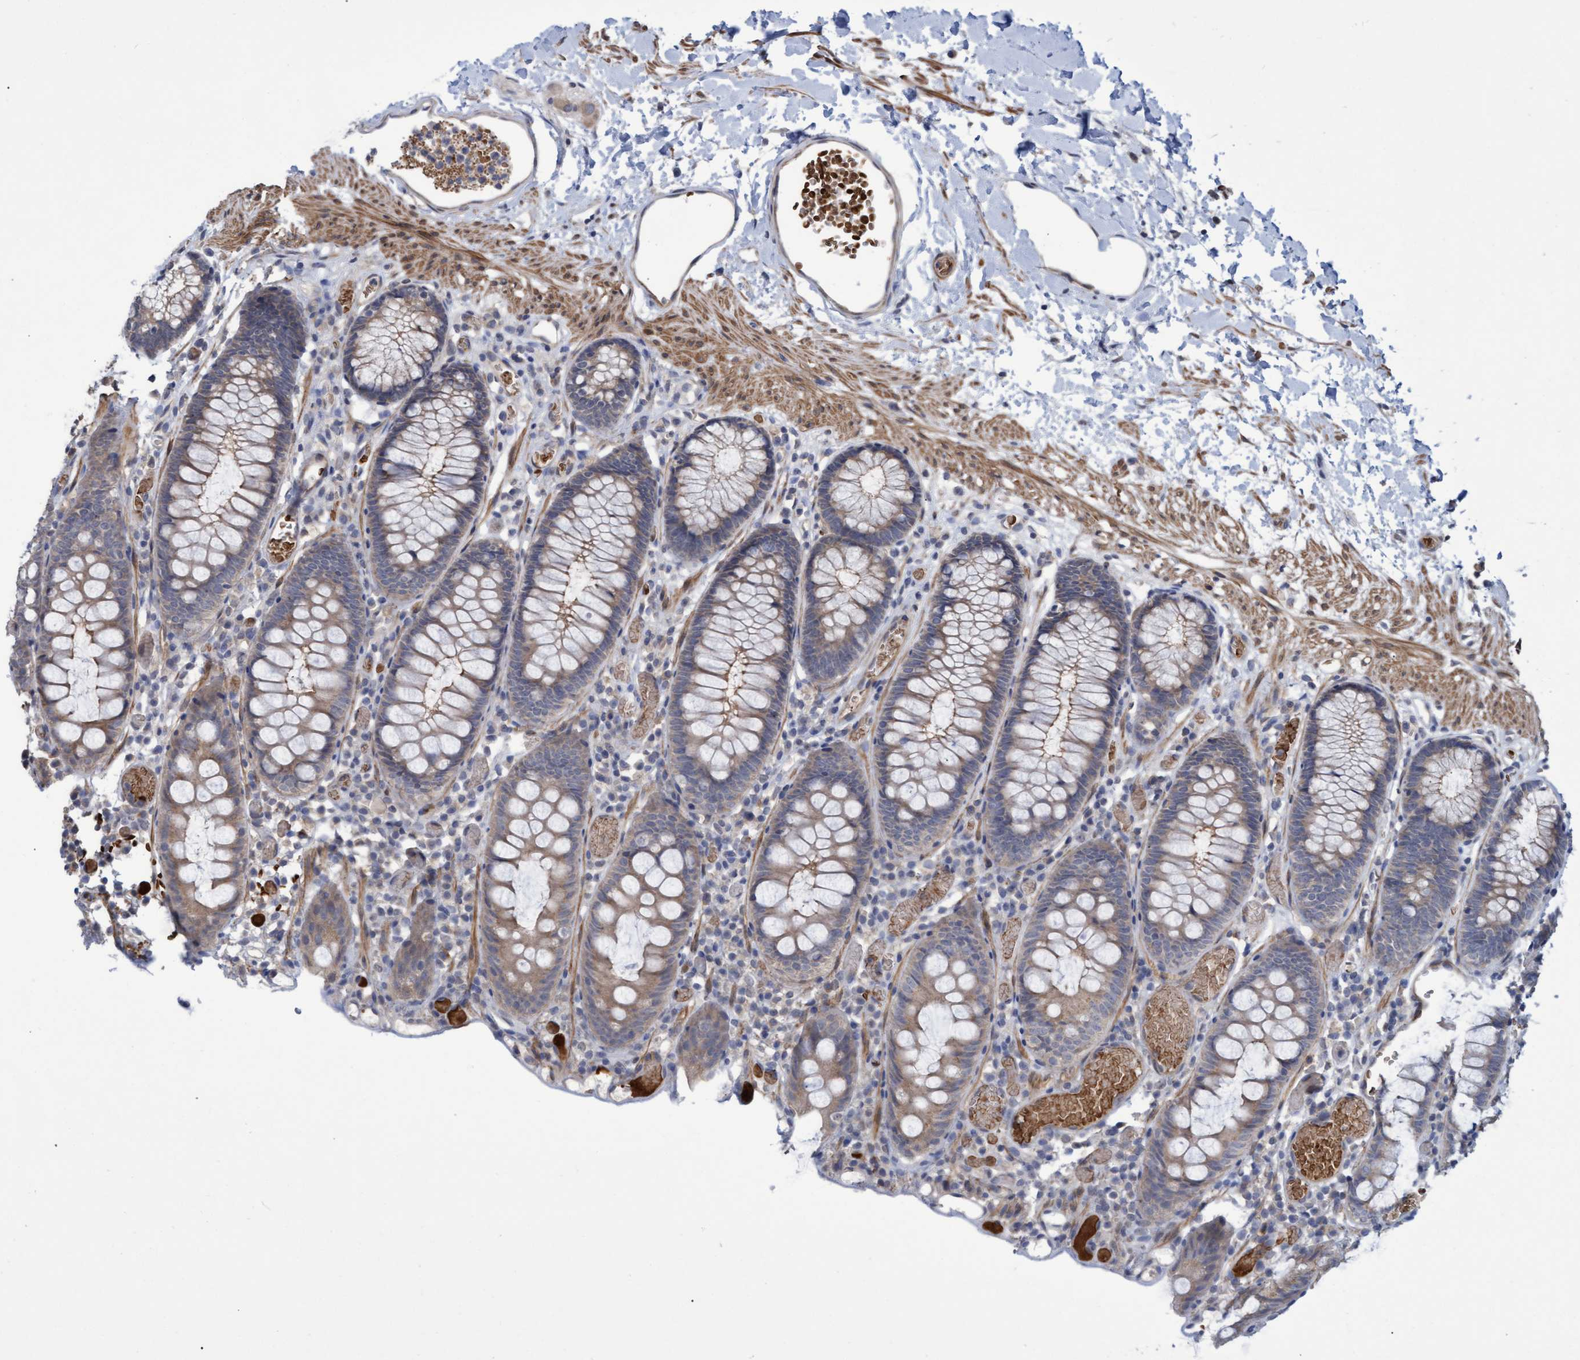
{"staining": {"intensity": "moderate", "quantity": ">75%", "location": "cytoplasmic/membranous"}, "tissue": "colon", "cell_type": "Endothelial cells", "image_type": "normal", "snomed": [{"axis": "morphology", "description": "Normal tissue, NOS"}, {"axis": "topography", "description": "Colon"}], "caption": "Protein expression analysis of benign colon reveals moderate cytoplasmic/membranous expression in about >75% of endothelial cells.", "gene": "NAA15", "patient": {"sex": "male", "age": 14}}